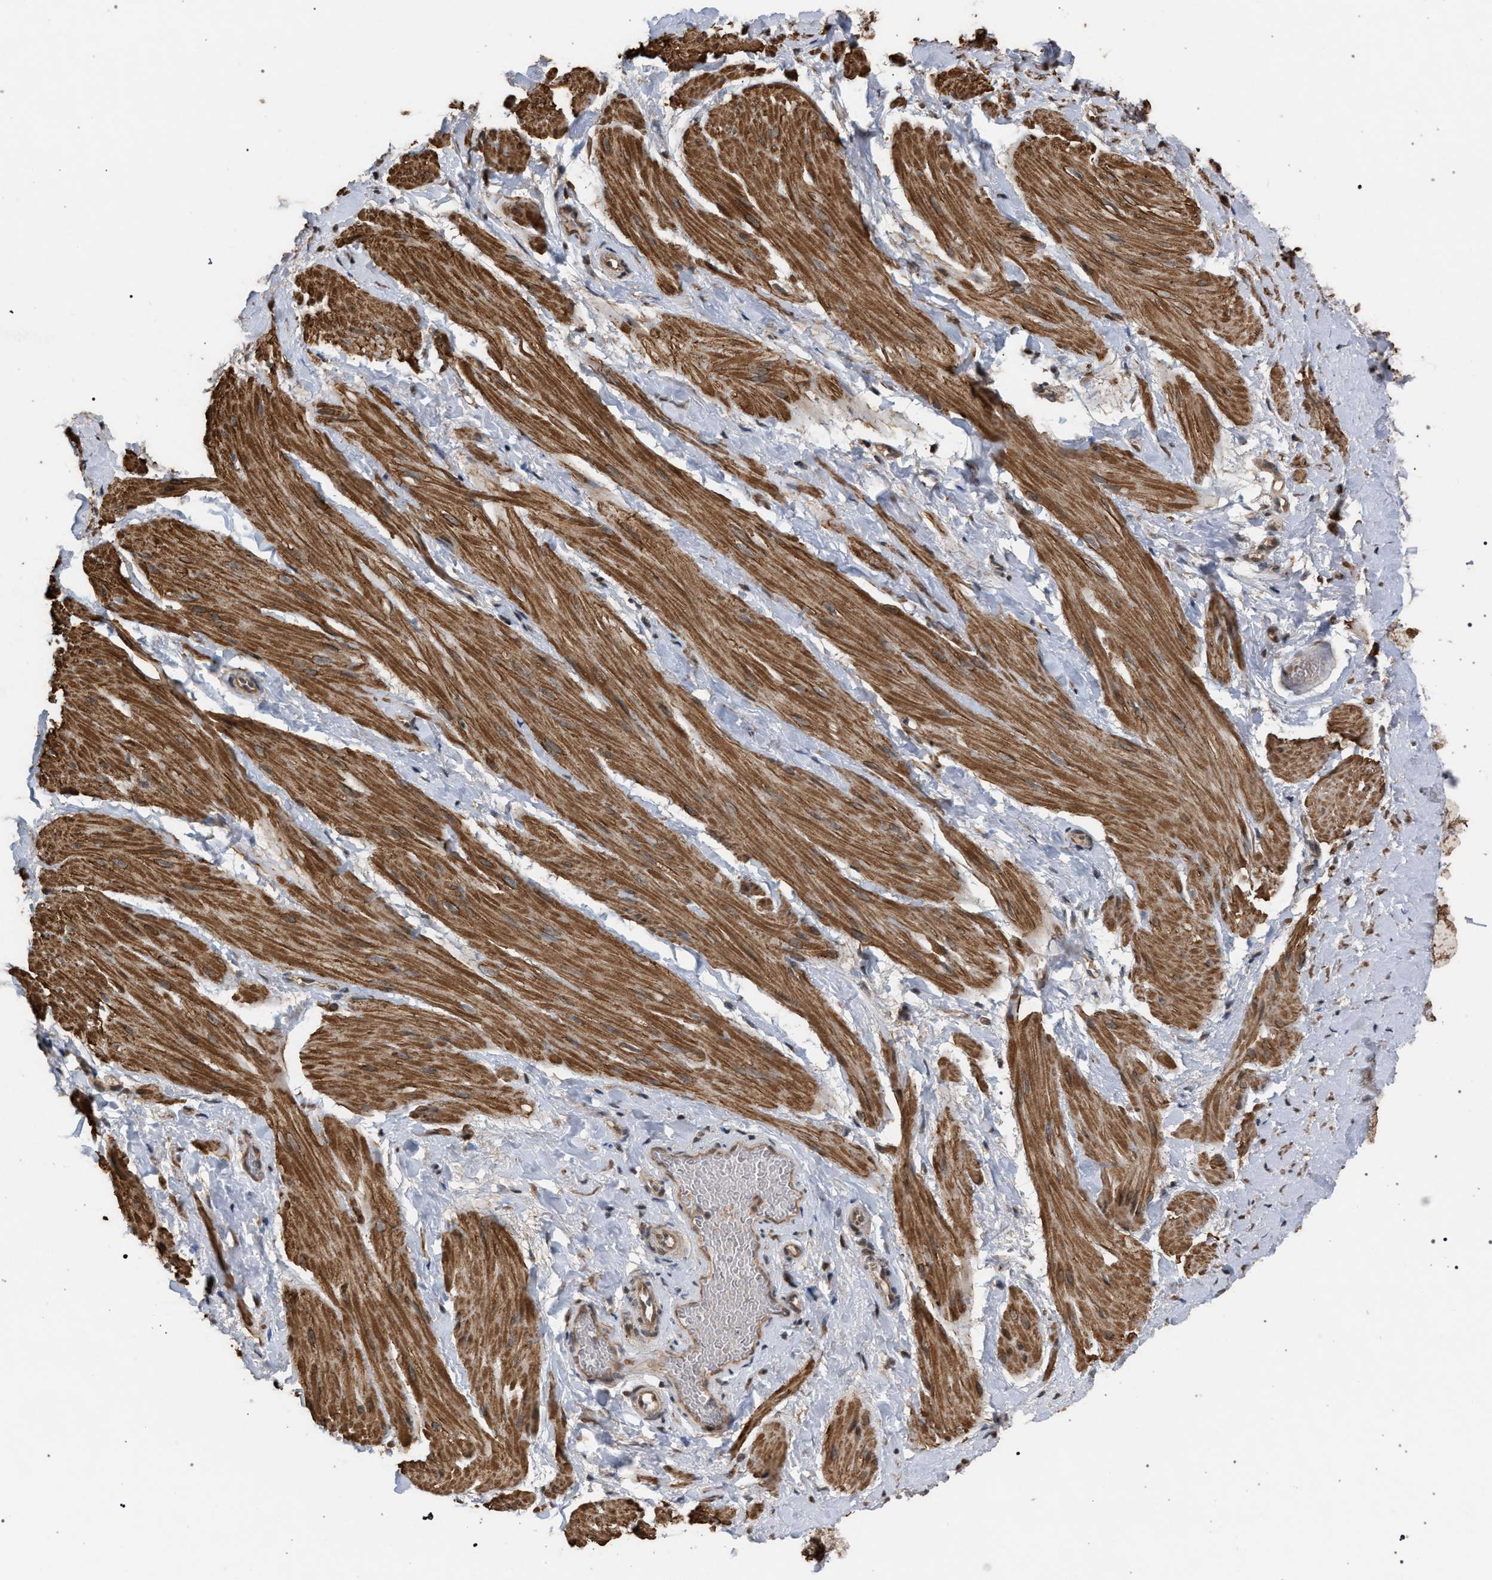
{"staining": {"intensity": "moderate", "quantity": ">75%", "location": "cytoplasmic/membranous"}, "tissue": "smooth muscle", "cell_type": "Smooth muscle cells", "image_type": "normal", "snomed": [{"axis": "morphology", "description": "Normal tissue, NOS"}, {"axis": "topography", "description": "Smooth muscle"}], "caption": "The immunohistochemical stain shows moderate cytoplasmic/membranous staining in smooth muscle cells of normal smooth muscle.", "gene": "NAA35", "patient": {"sex": "male", "age": 16}}